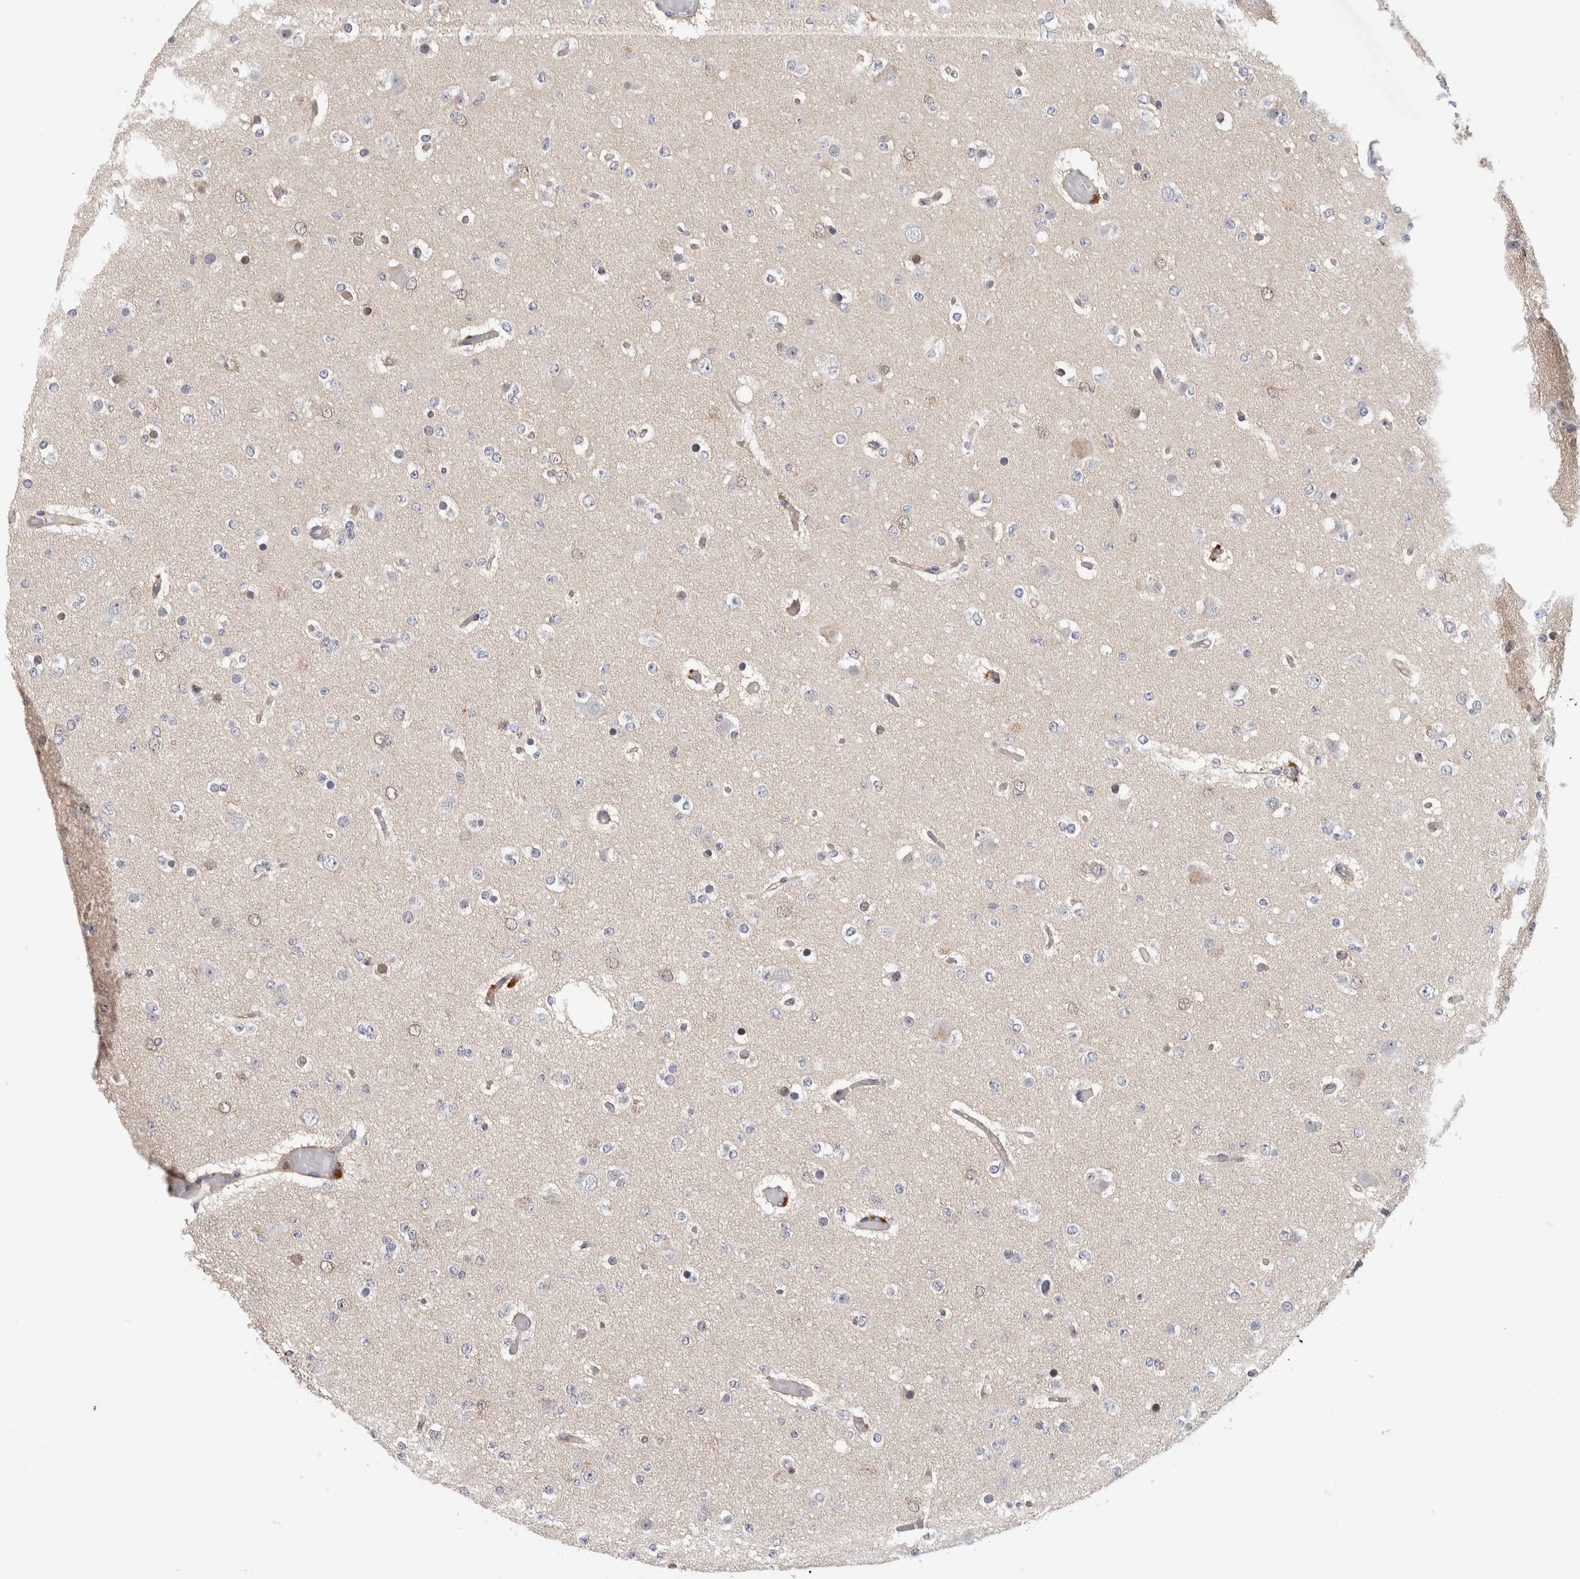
{"staining": {"intensity": "negative", "quantity": "none", "location": "none"}, "tissue": "glioma", "cell_type": "Tumor cells", "image_type": "cancer", "snomed": [{"axis": "morphology", "description": "Glioma, malignant, Low grade"}, {"axis": "topography", "description": "Brain"}], "caption": "The immunohistochemistry (IHC) image has no significant expression in tumor cells of glioma tissue.", "gene": "PGM1", "patient": {"sex": "female", "age": 22}}